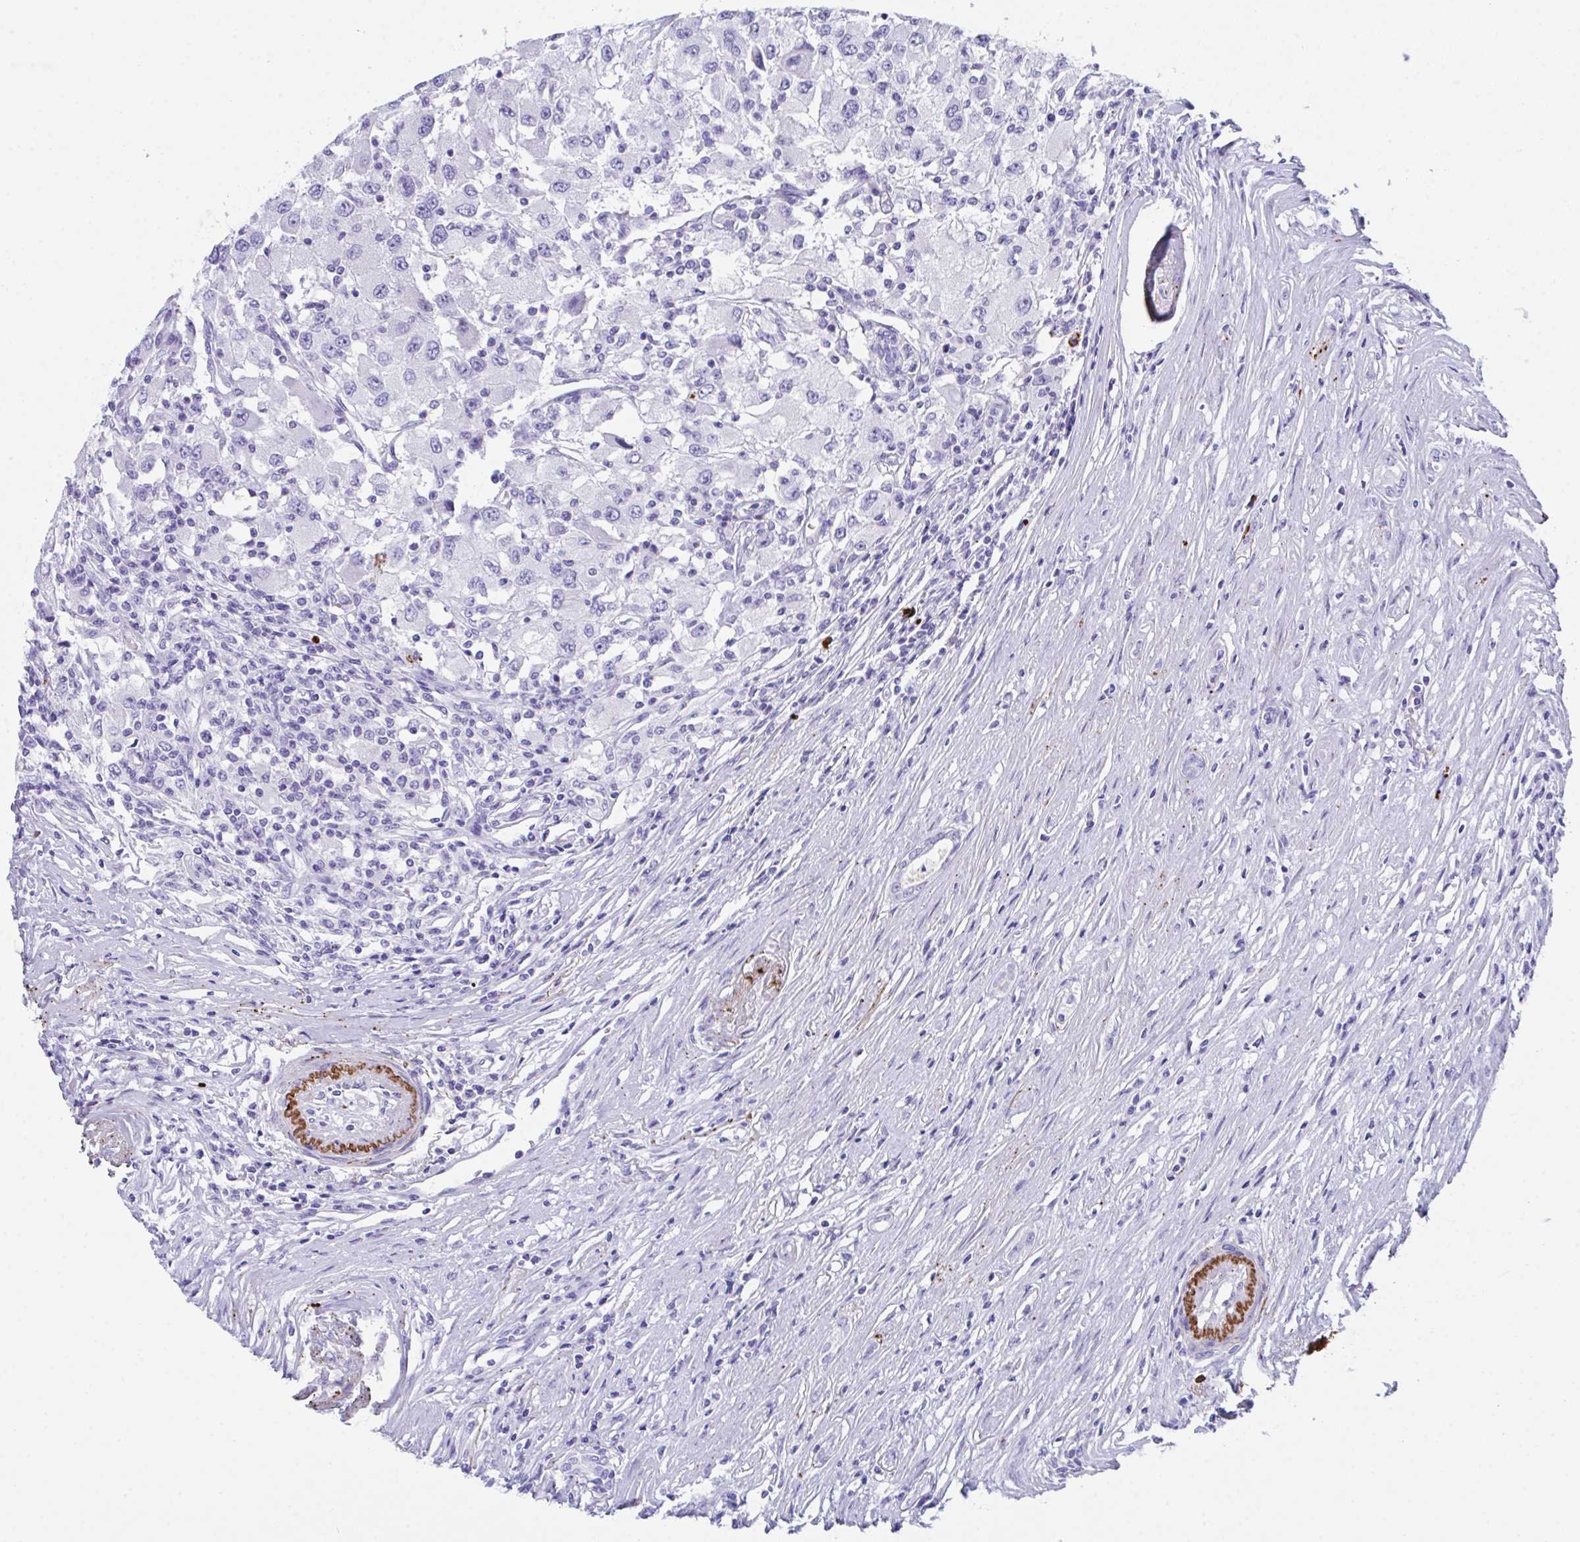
{"staining": {"intensity": "negative", "quantity": "none", "location": "none"}, "tissue": "renal cancer", "cell_type": "Tumor cells", "image_type": "cancer", "snomed": [{"axis": "morphology", "description": "Adenocarcinoma, NOS"}, {"axis": "topography", "description": "Kidney"}], "caption": "The immunohistochemistry (IHC) micrograph has no significant staining in tumor cells of renal cancer tissue.", "gene": "KMT2E", "patient": {"sex": "female", "age": 67}}